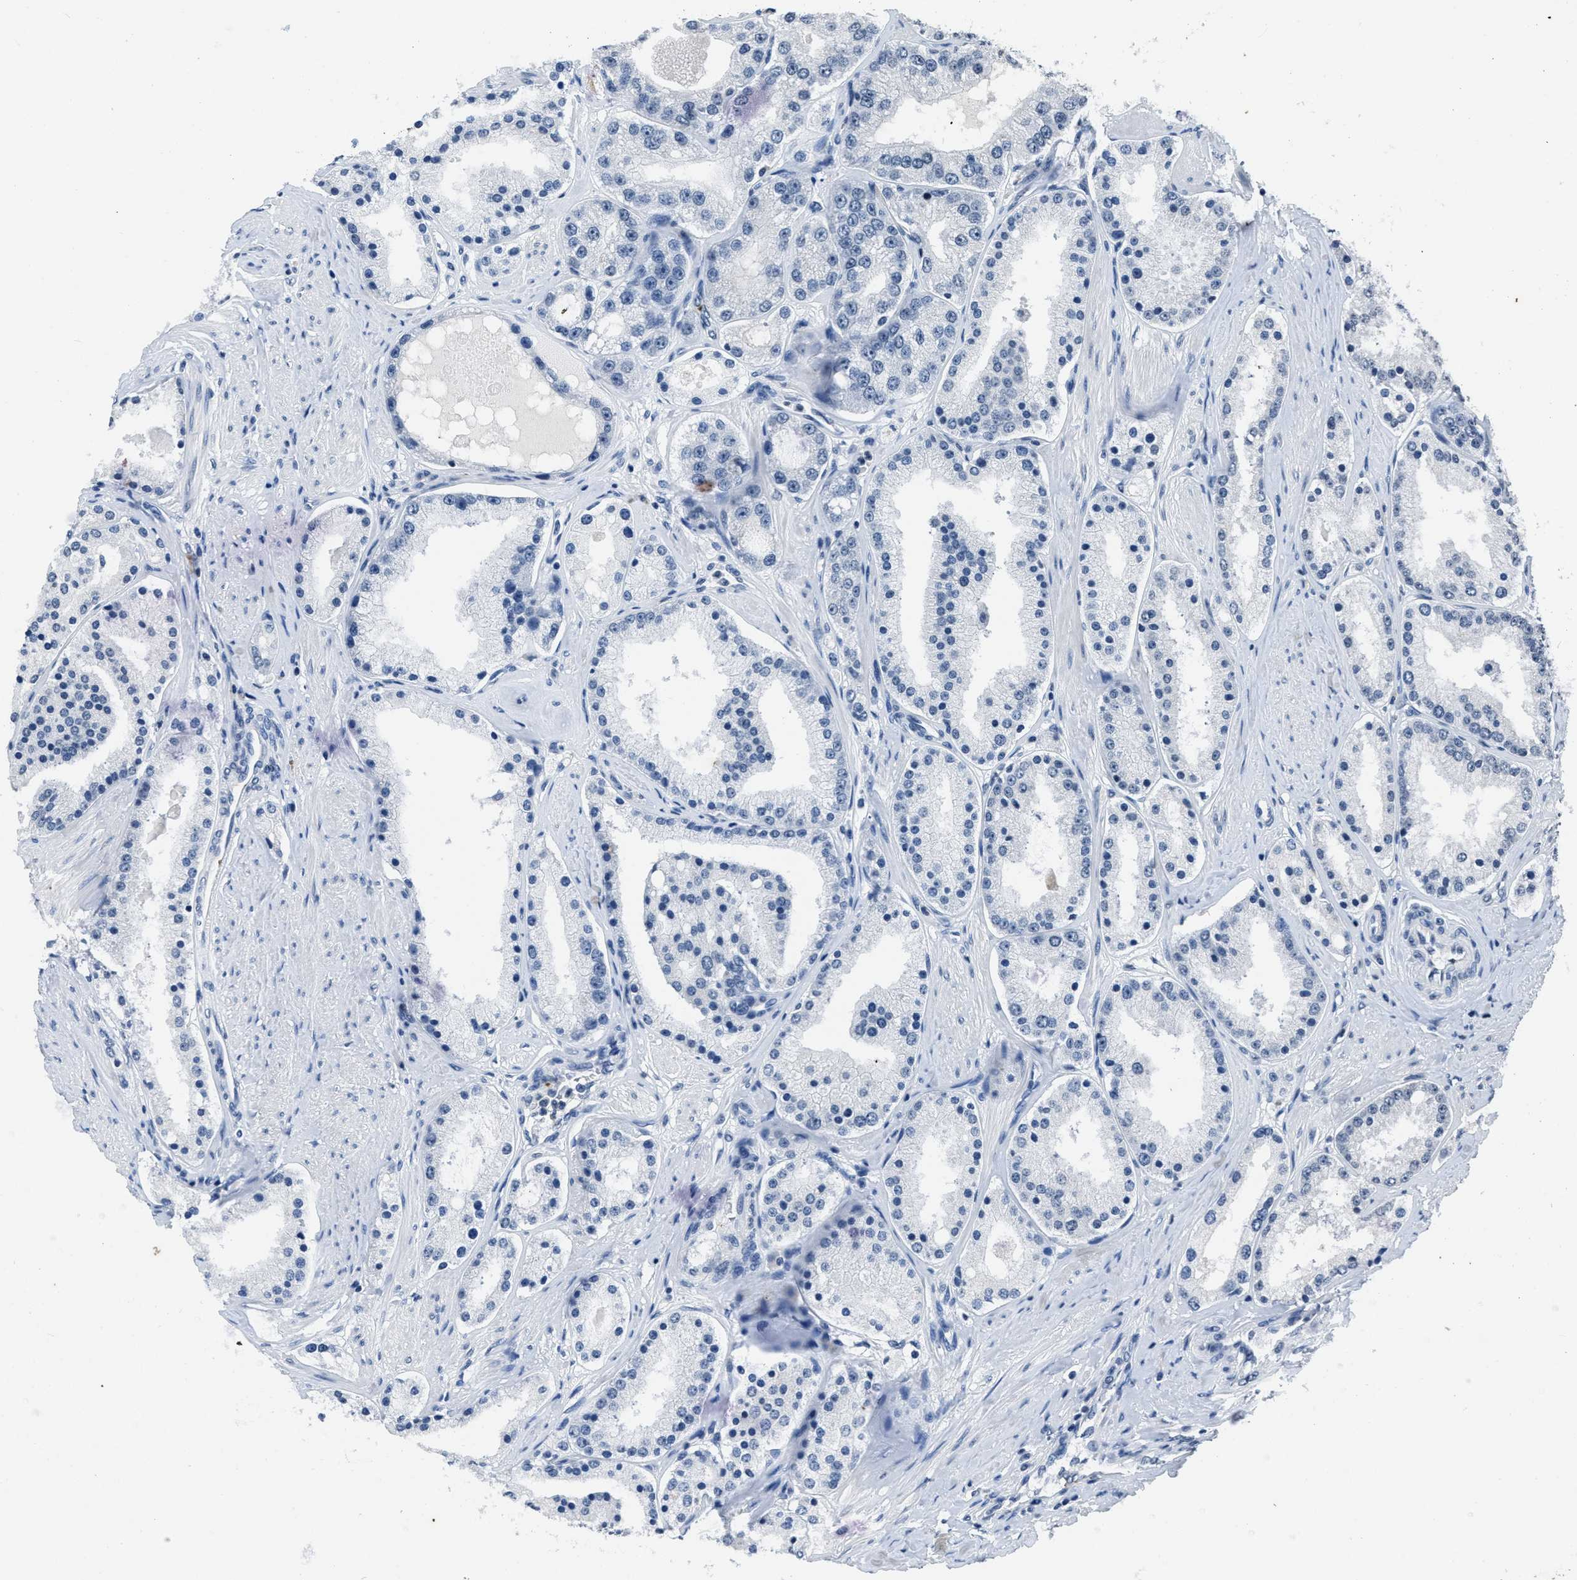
{"staining": {"intensity": "negative", "quantity": "none", "location": "none"}, "tissue": "prostate cancer", "cell_type": "Tumor cells", "image_type": "cancer", "snomed": [{"axis": "morphology", "description": "Adenocarcinoma, Low grade"}, {"axis": "topography", "description": "Prostate"}], "caption": "DAB (3,3'-diaminobenzidine) immunohistochemical staining of prostate cancer exhibits no significant staining in tumor cells. (DAB (3,3'-diaminobenzidine) IHC with hematoxylin counter stain).", "gene": "ITGA2B", "patient": {"sex": "male", "age": 63}}